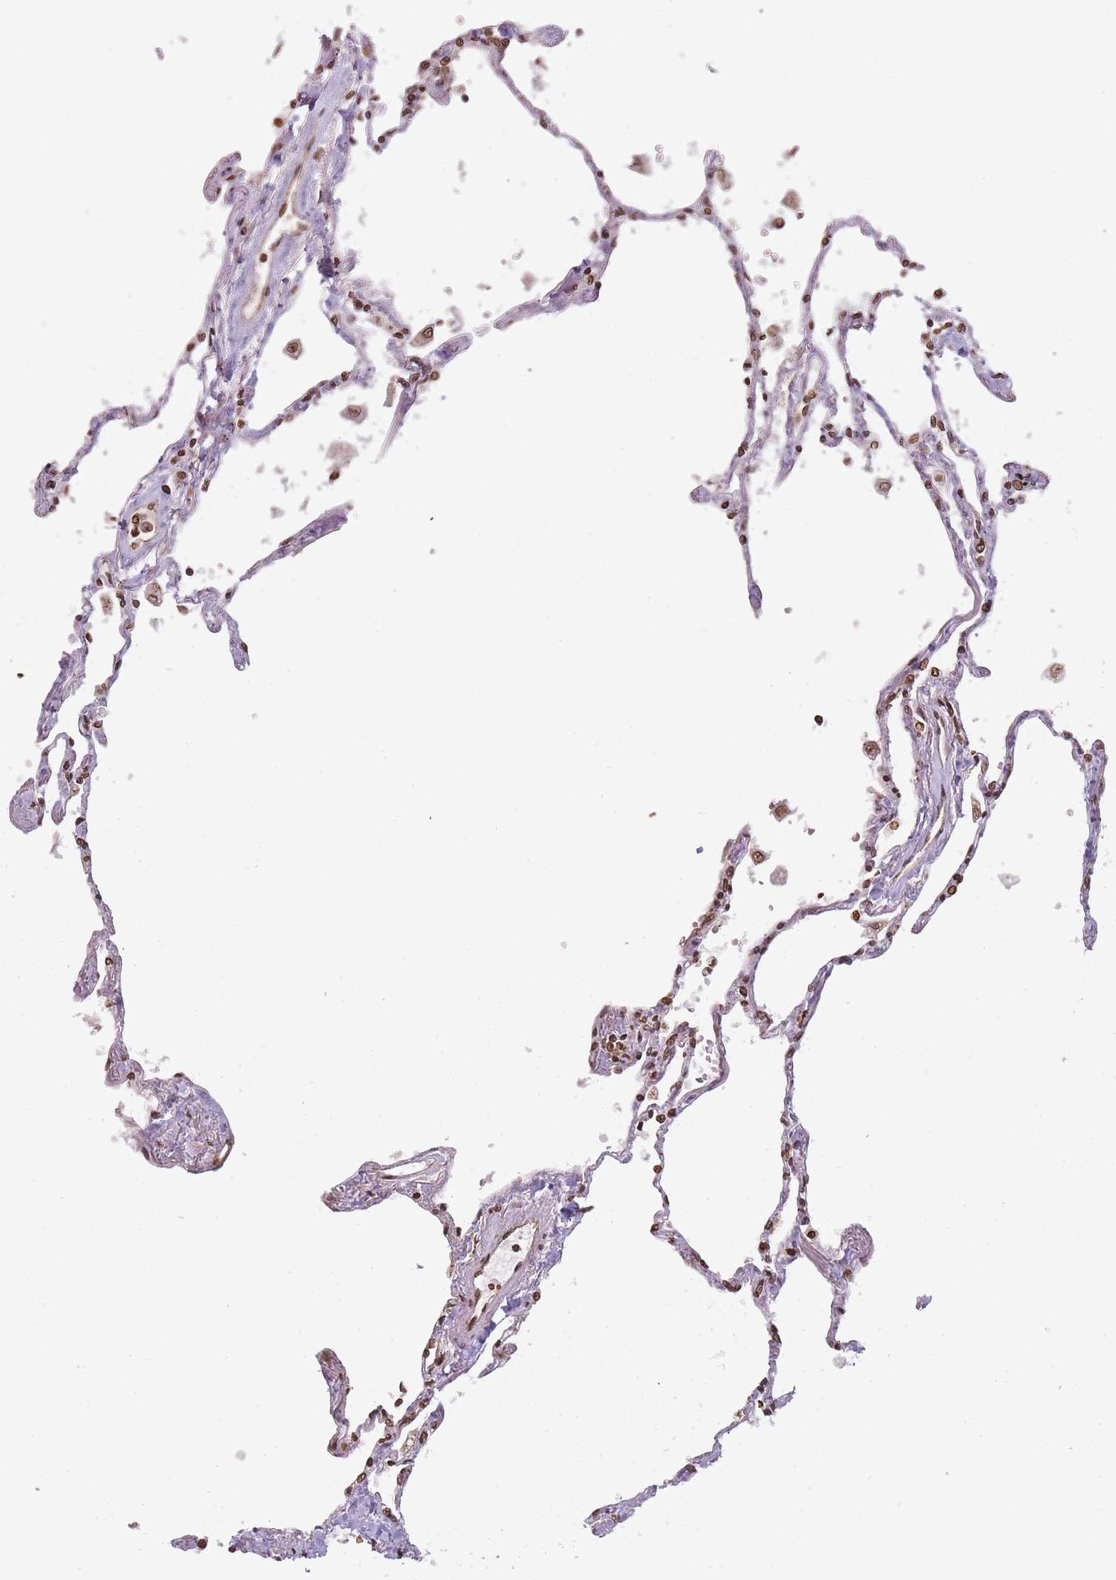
{"staining": {"intensity": "strong", "quantity": "25%-75%", "location": "cytoplasmic/membranous,nuclear"}, "tissue": "lung", "cell_type": "Alveolar cells", "image_type": "normal", "snomed": [{"axis": "morphology", "description": "Normal tissue, NOS"}, {"axis": "topography", "description": "Lung"}], "caption": "Unremarkable lung displays strong cytoplasmic/membranous,nuclear staining in approximately 25%-75% of alveolar cells, visualized by immunohistochemistry. (Stains: DAB in brown, nuclei in blue, Microscopy: brightfield microscopy at high magnification).", "gene": "WWTR1", "patient": {"sex": "female", "age": 67}}